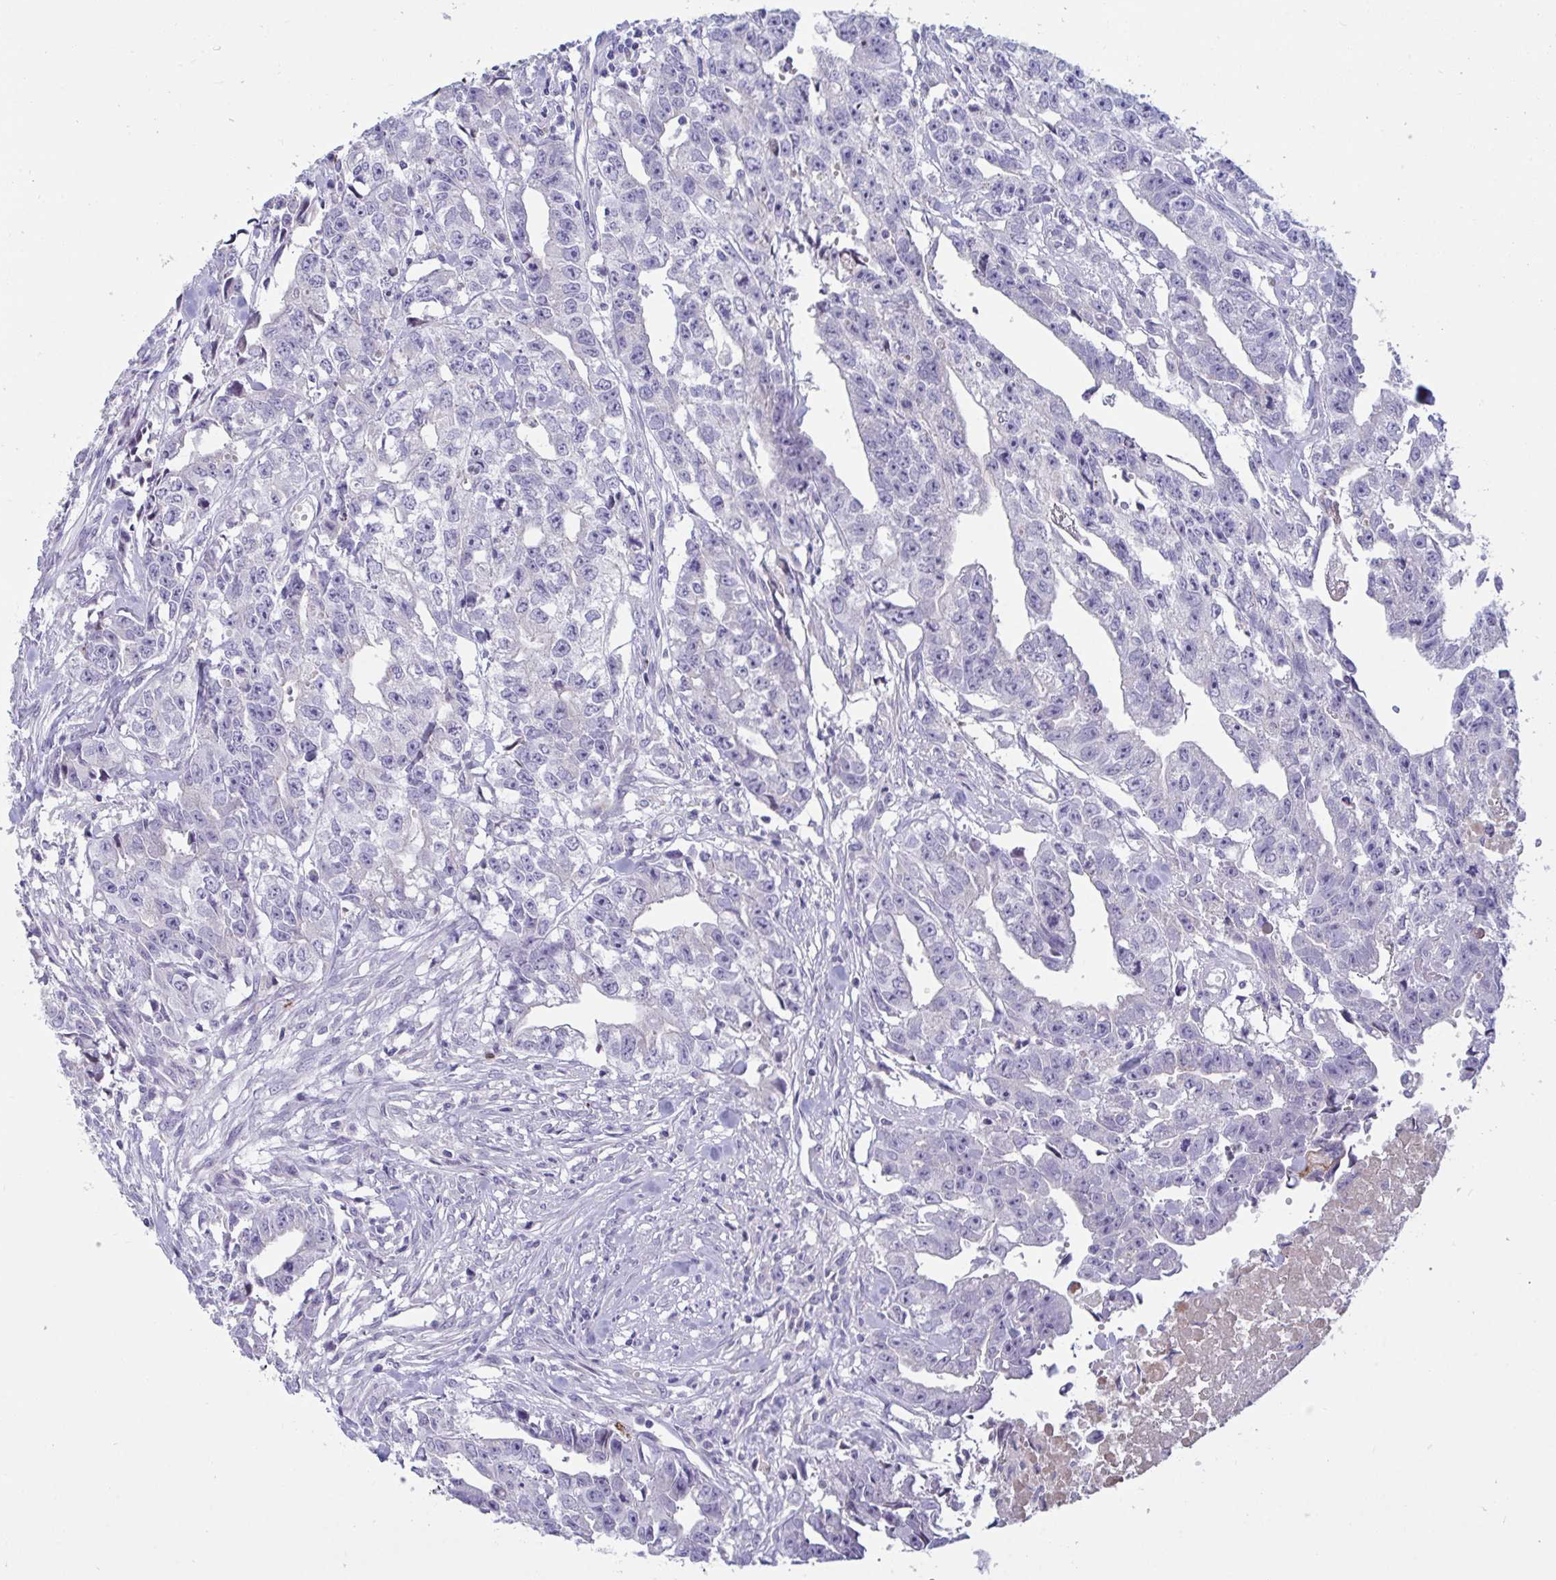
{"staining": {"intensity": "negative", "quantity": "none", "location": "none"}, "tissue": "testis cancer", "cell_type": "Tumor cells", "image_type": "cancer", "snomed": [{"axis": "morphology", "description": "Carcinoma, Embryonal, NOS"}, {"axis": "morphology", "description": "Teratoma, malignant, NOS"}, {"axis": "topography", "description": "Testis"}], "caption": "Immunohistochemical staining of human testis cancer shows no significant positivity in tumor cells.", "gene": "TAS2R38", "patient": {"sex": "male", "age": 24}}